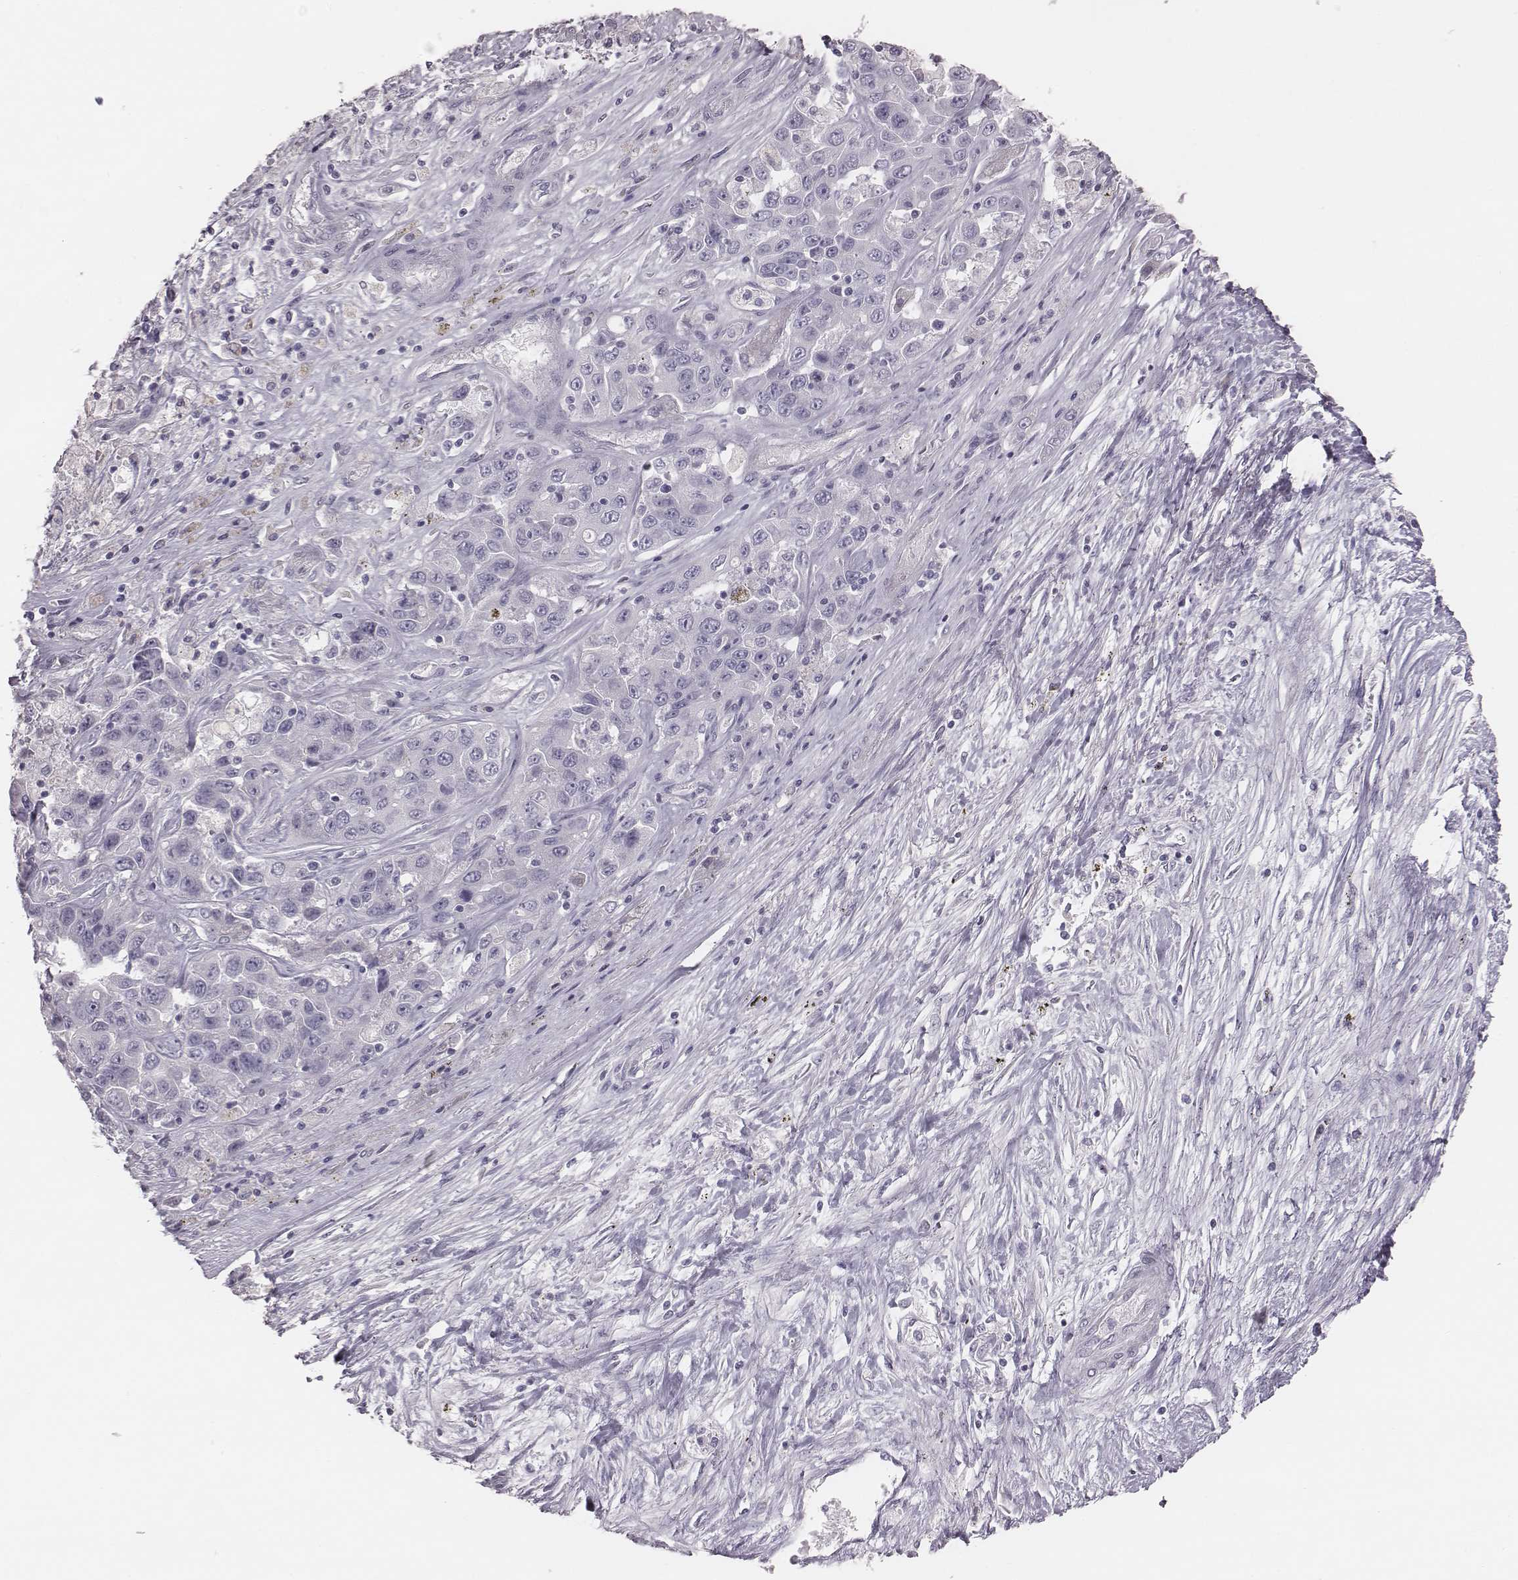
{"staining": {"intensity": "negative", "quantity": "none", "location": "none"}, "tissue": "liver cancer", "cell_type": "Tumor cells", "image_type": "cancer", "snomed": [{"axis": "morphology", "description": "Cholangiocarcinoma"}, {"axis": "topography", "description": "Liver"}], "caption": "The histopathology image demonstrates no staining of tumor cells in liver cholangiocarcinoma.", "gene": "C6orf58", "patient": {"sex": "female", "age": 52}}